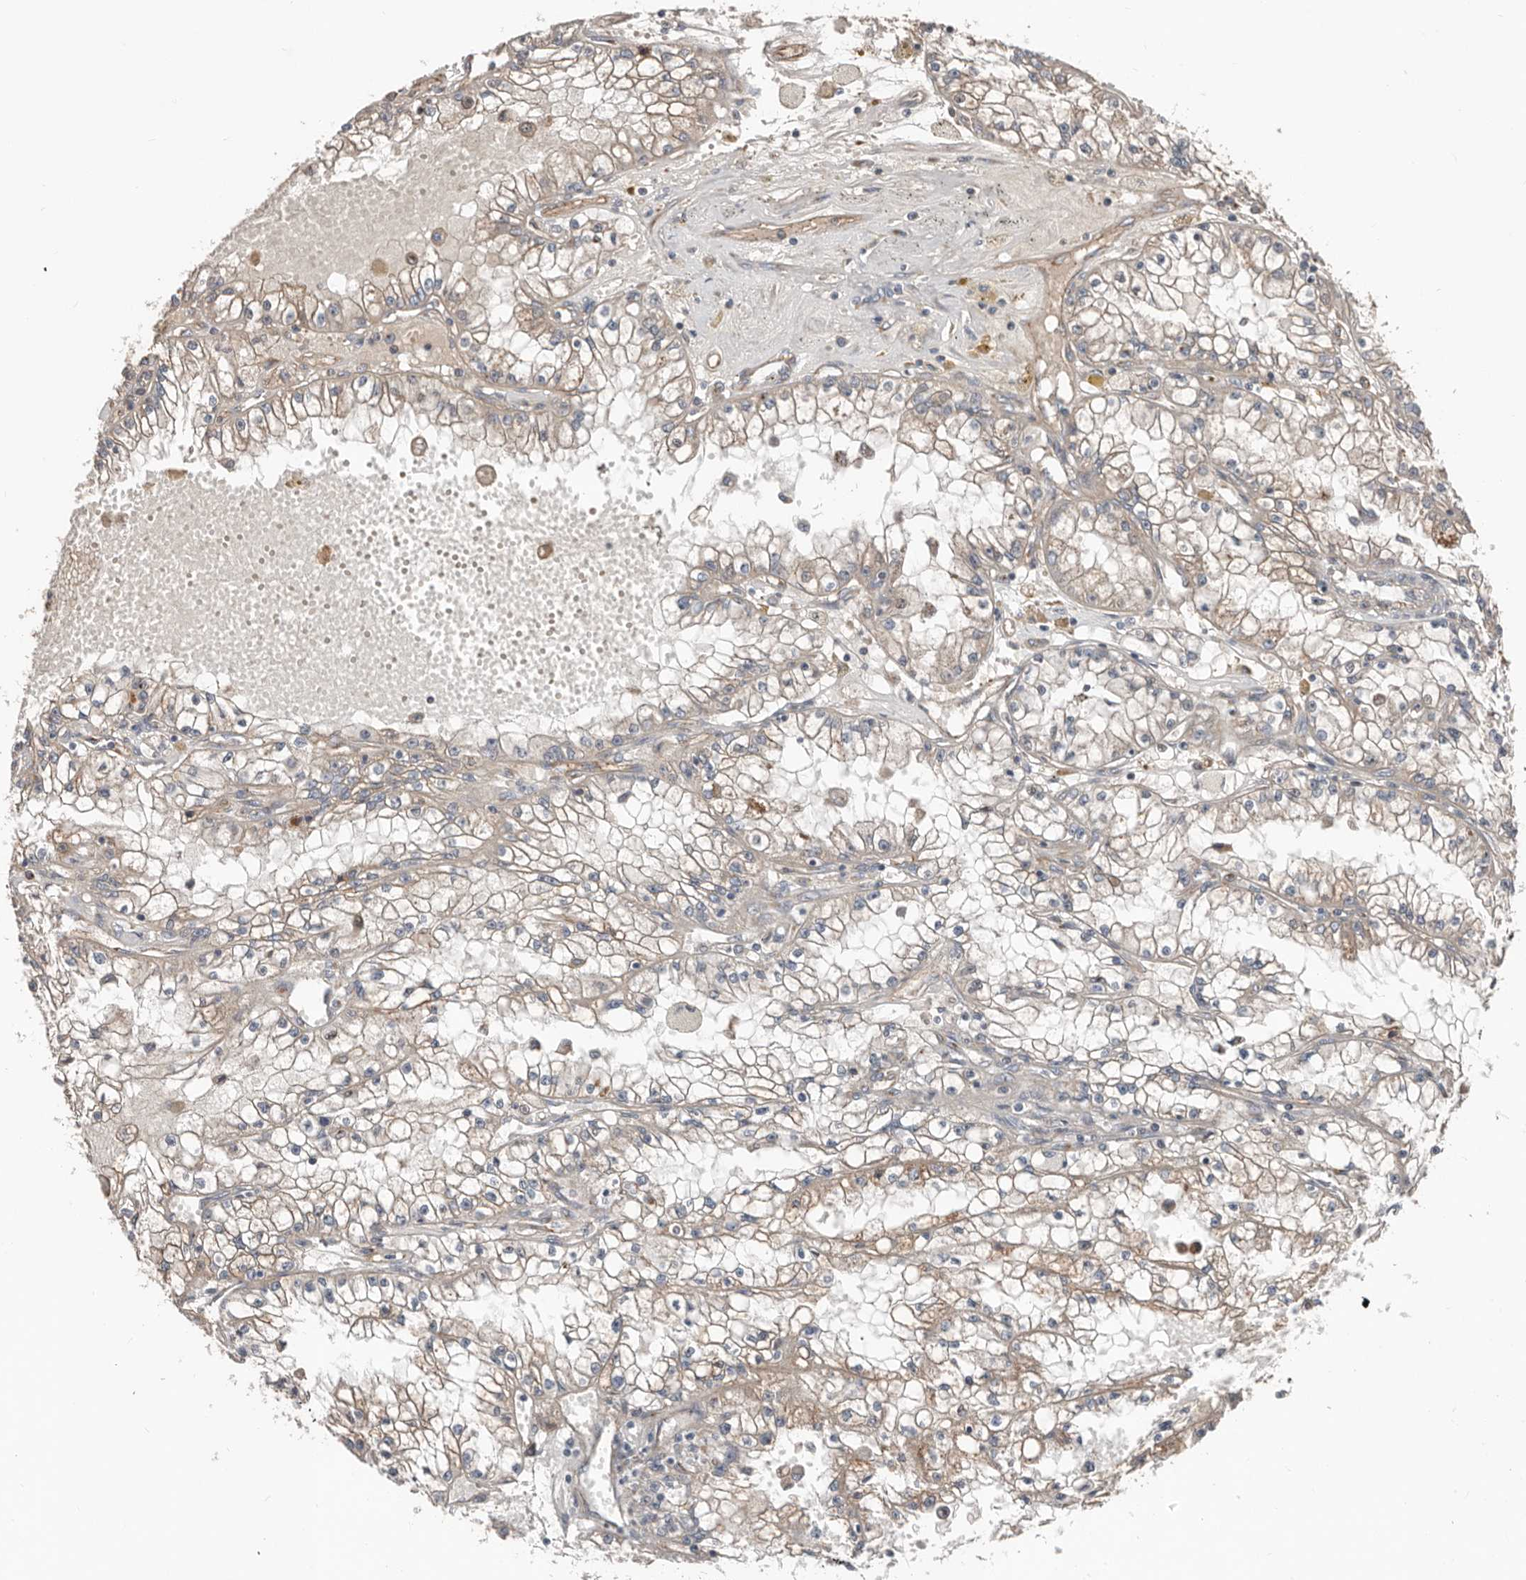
{"staining": {"intensity": "weak", "quantity": ">75%", "location": "cytoplasmic/membranous"}, "tissue": "renal cancer", "cell_type": "Tumor cells", "image_type": "cancer", "snomed": [{"axis": "morphology", "description": "Adenocarcinoma, NOS"}, {"axis": "topography", "description": "Kidney"}], "caption": "IHC staining of renal adenocarcinoma, which shows low levels of weak cytoplasmic/membranous expression in about >75% of tumor cells indicating weak cytoplasmic/membranous protein expression. The staining was performed using DAB (brown) for protein detection and nuclei were counterstained in hematoxylin (blue).", "gene": "COG1", "patient": {"sex": "male", "age": 56}}